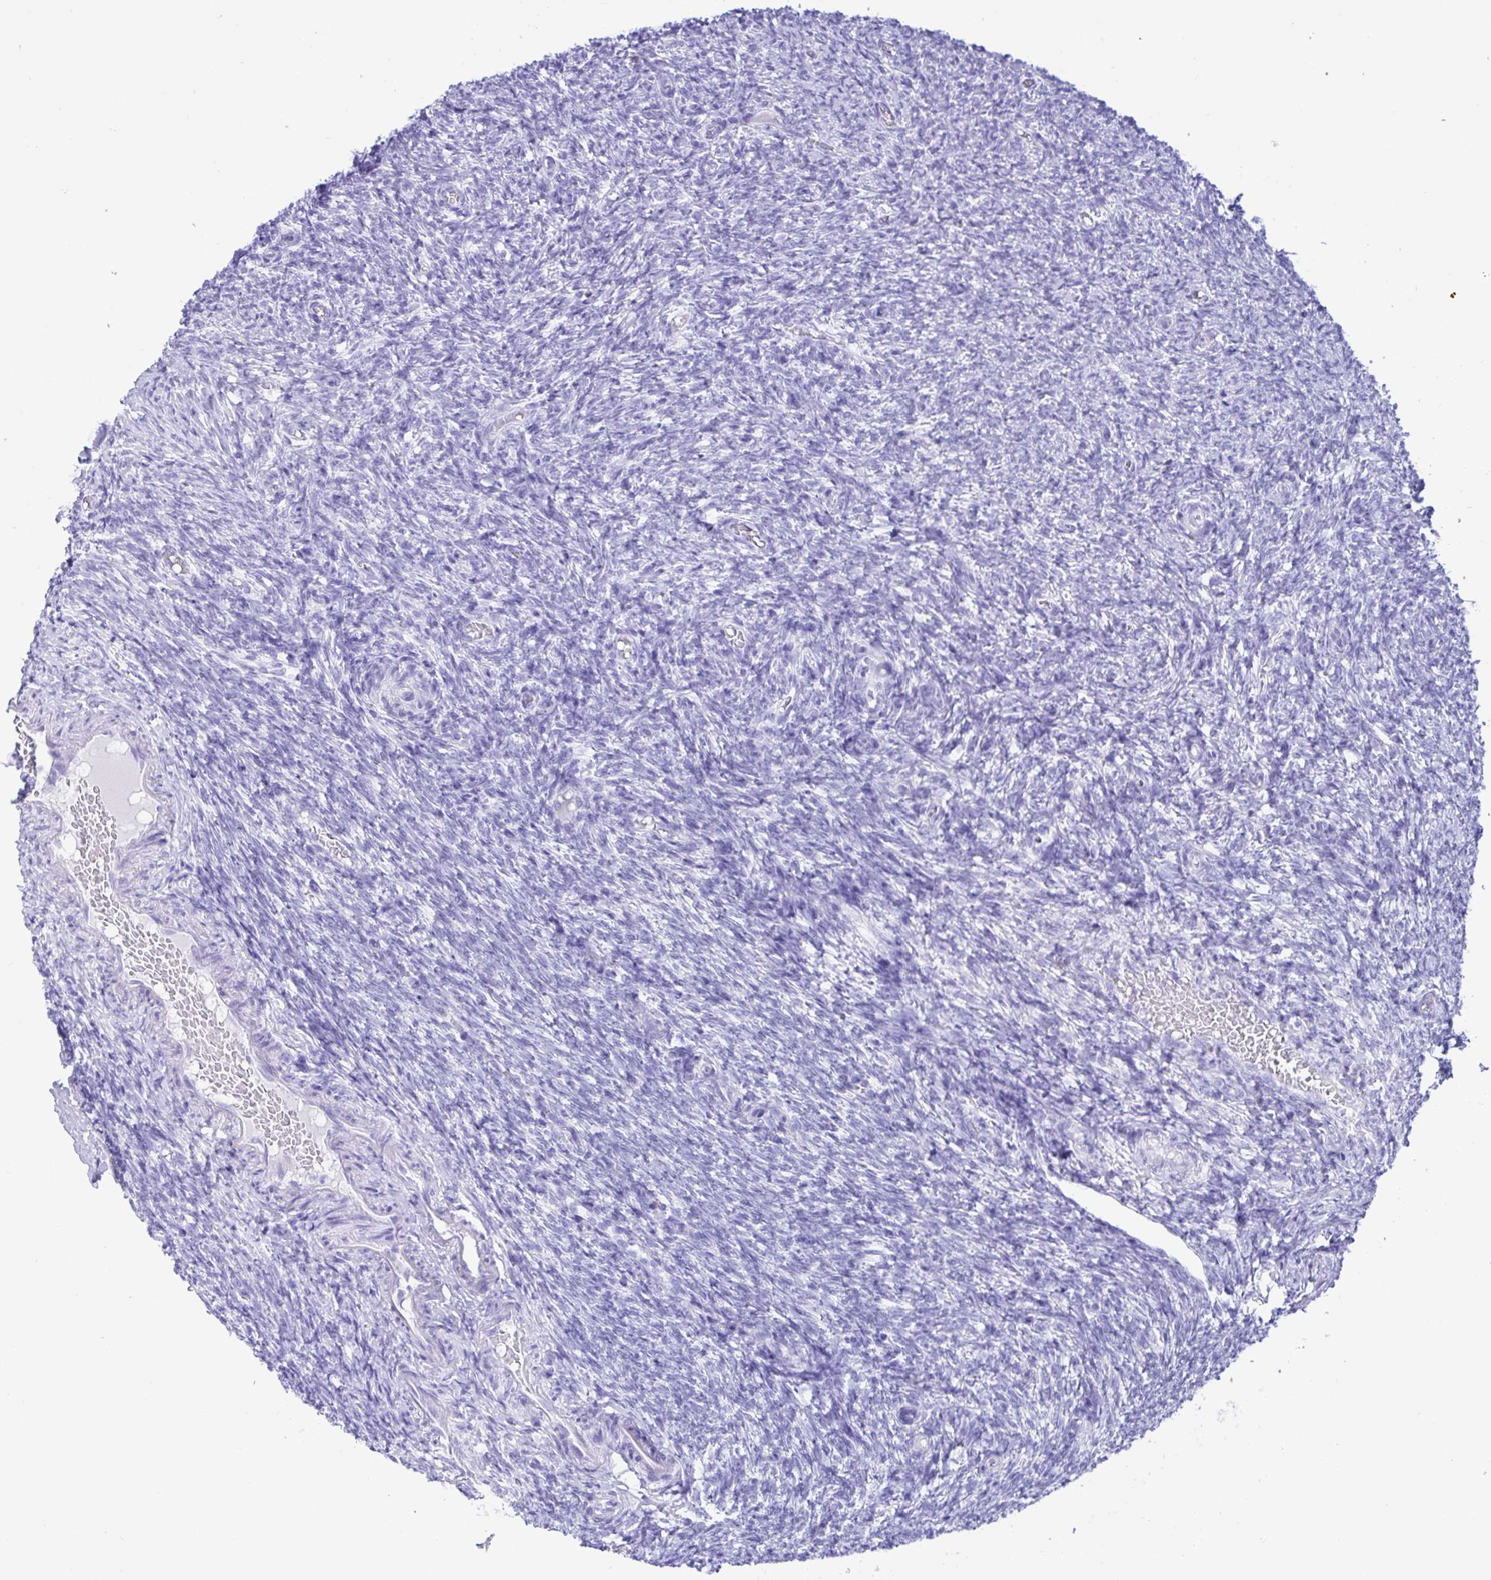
{"staining": {"intensity": "negative", "quantity": "none", "location": "none"}, "tissue": "ovary", "cell_type": "Ovarian stroma cells", "image_type": "normal", "snomed": [{"axis": "morphology", "description": "Normal tissue, NOS"}, {"axis": "topography", "description": "Ovary"}], "caption": "Micrograph shows no protein positivity in ovarian stroma cells of unremarkable ovary.", "gene": "CD5", "patient": {"sex": "female", "age": 39}}